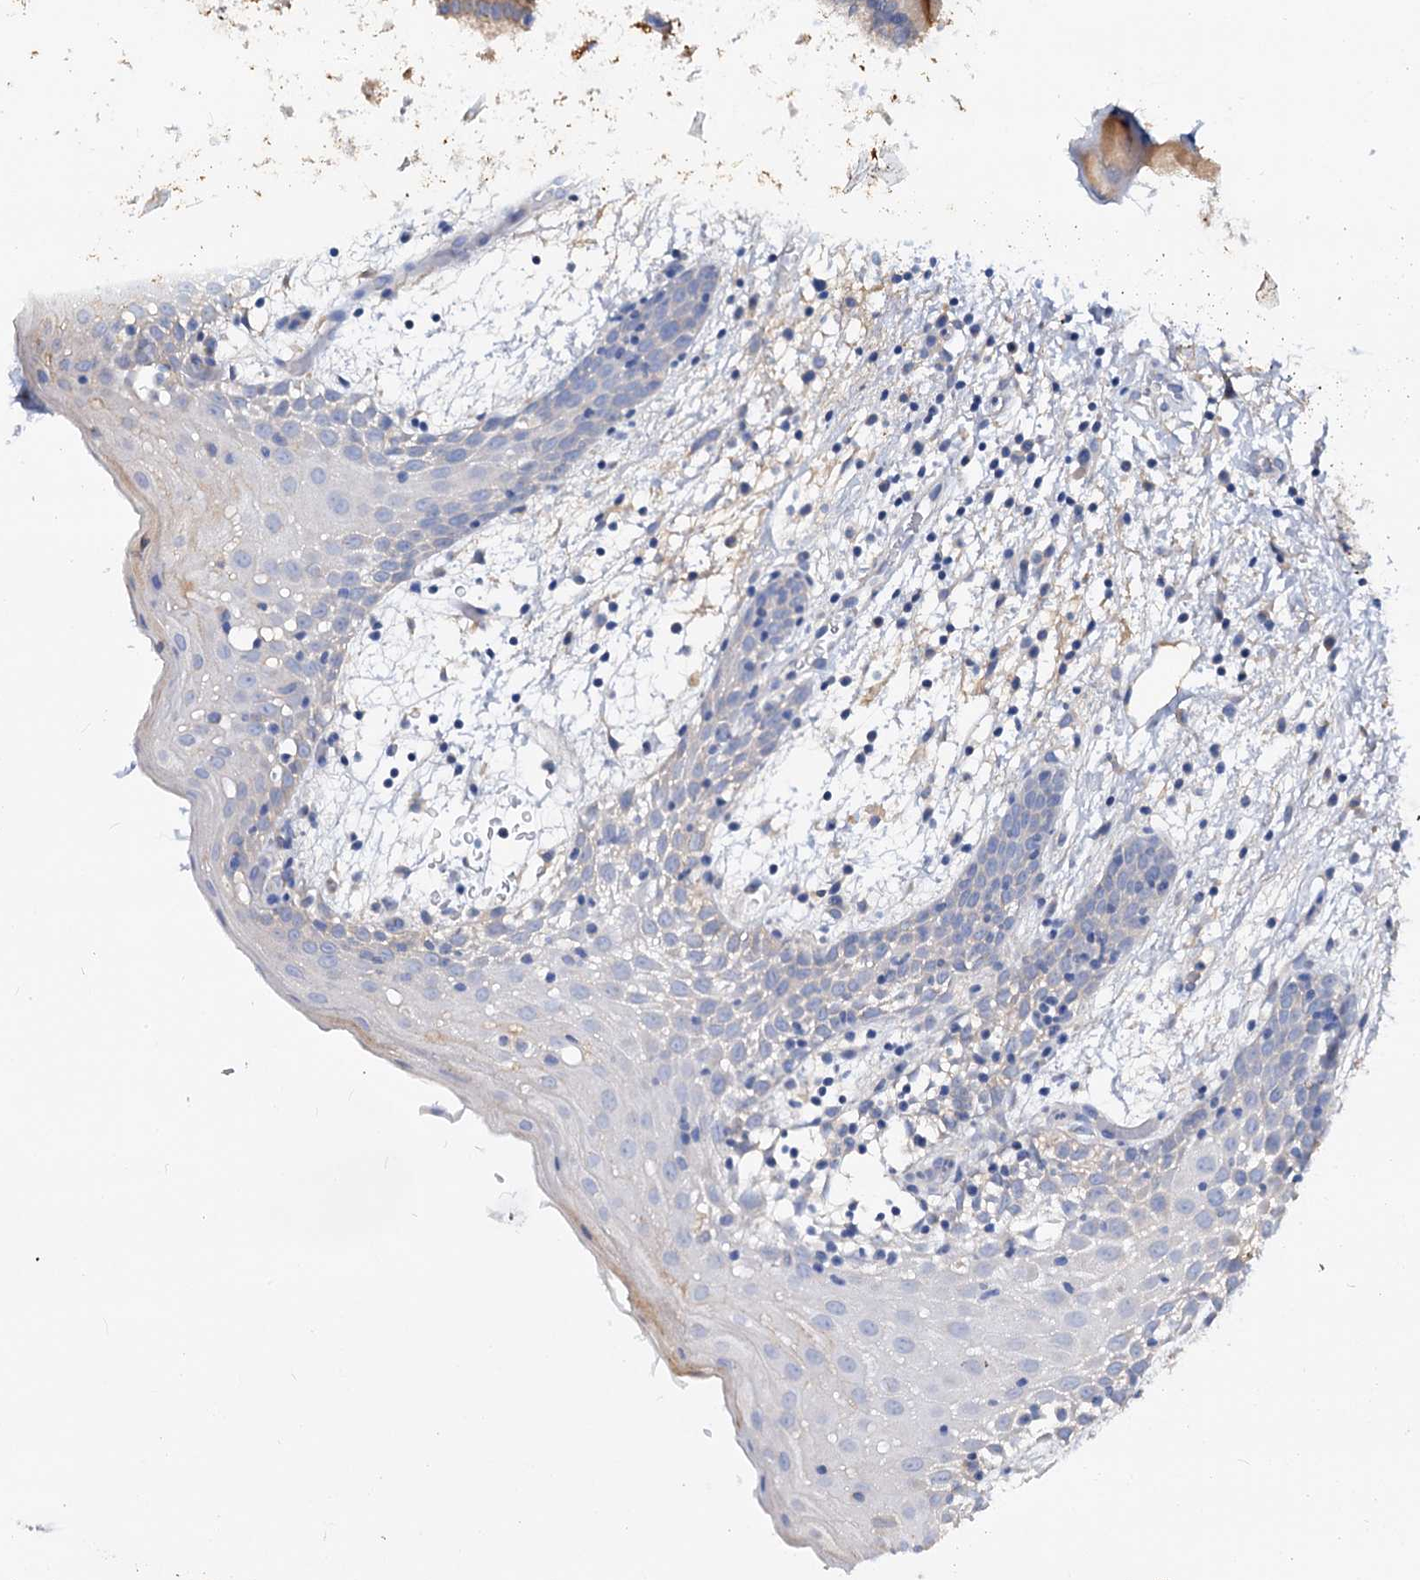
{"staining": {"intensity": "negative", "quantity": "none", "location": "none"}, "tissue": "oral mucosa", "cell_type": "Squamous epithelial cells", "image_type": "normal", "snomed": [{"axis": "morphology", "description": "Normal tissue, NOS"}, {"axis": "topography", "description": "Skeletal muscle"}, {"axis": "topography", "description": "Oral tissue"}, {"axis": "topography", "description": "Salivary gland"}, {"axis": "topography", "description": "Peripheral nerve tissue"}], "caption": "IHC histopathology image of normal oral mucosa: oral mucosa stained with DAB (3,3'-diaminobenzidine) shows no significant protein expression in squamous epithelial cells. The staining was performed using DAB (3,3'-diaminobenzidine) to visualize the protein expression in brown, while the nuclei were stained in blue with hematoxylin (Magnification: 20x).", "gene": "ACY3", "patient": {"sex": "male", "age": 54}}